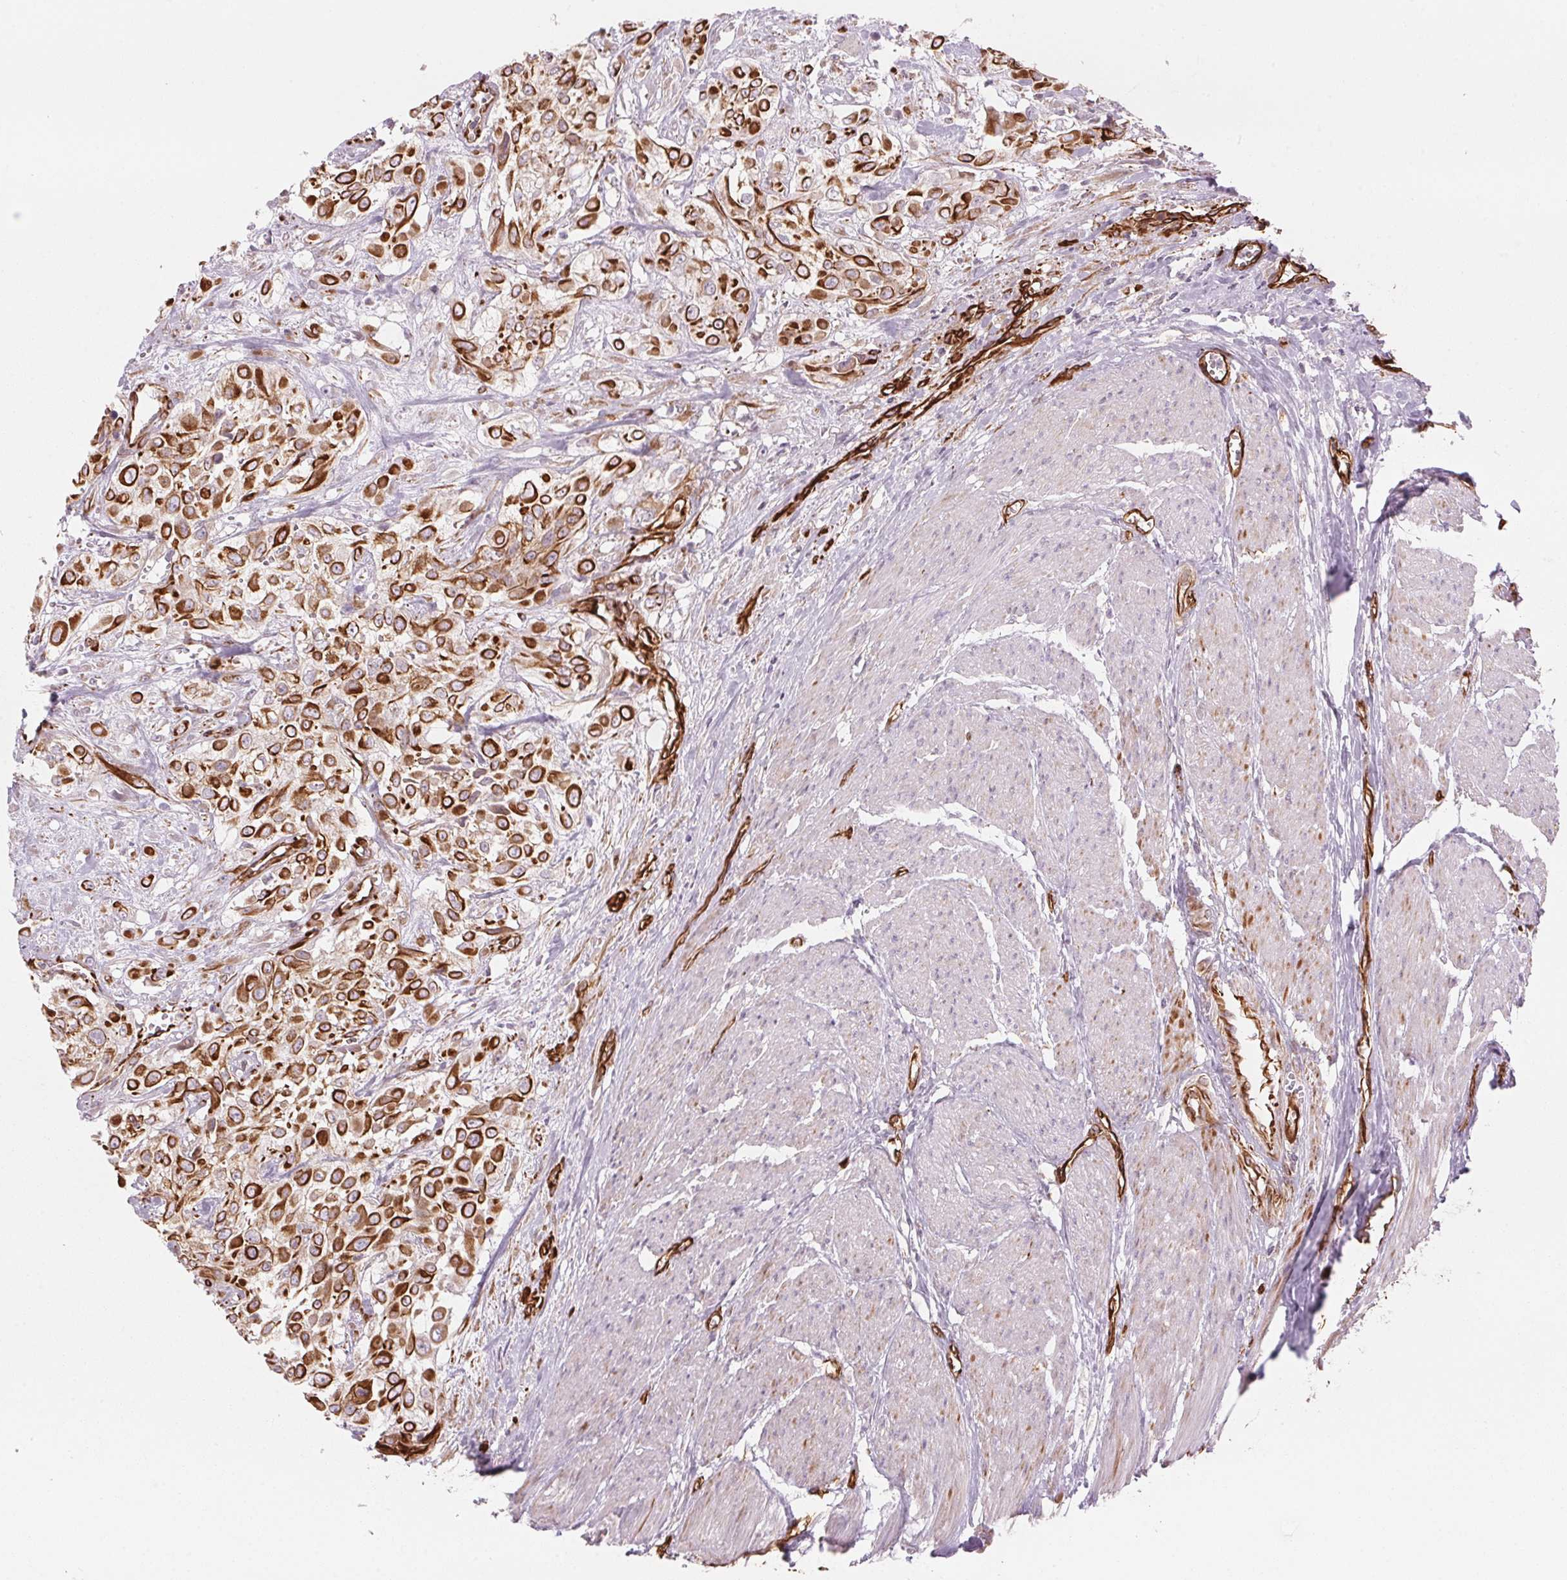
{"staining": {"intensity": "strong", "quantity": ">75%", "location": "cytoplasmic/membranous"}, "tissue": "urothelial cancer", "cell_type": "Tumor cells", "image_type": "cancer", "snomed": [{"axis": "morphology", "description": "Urothelial carcinoma, High grade"}, {"axis": "topography", "description": "Urinary bladder"}], "caption": "Immunohistochemistry image of human urothelial cancer stained for a protein (brown), which reveals high levels of strong cytoplasmic/membranous staining in approximately >75% of tumor cells.", "gene": "CLPS", "patient": {"sex": "male", "age": 57}}